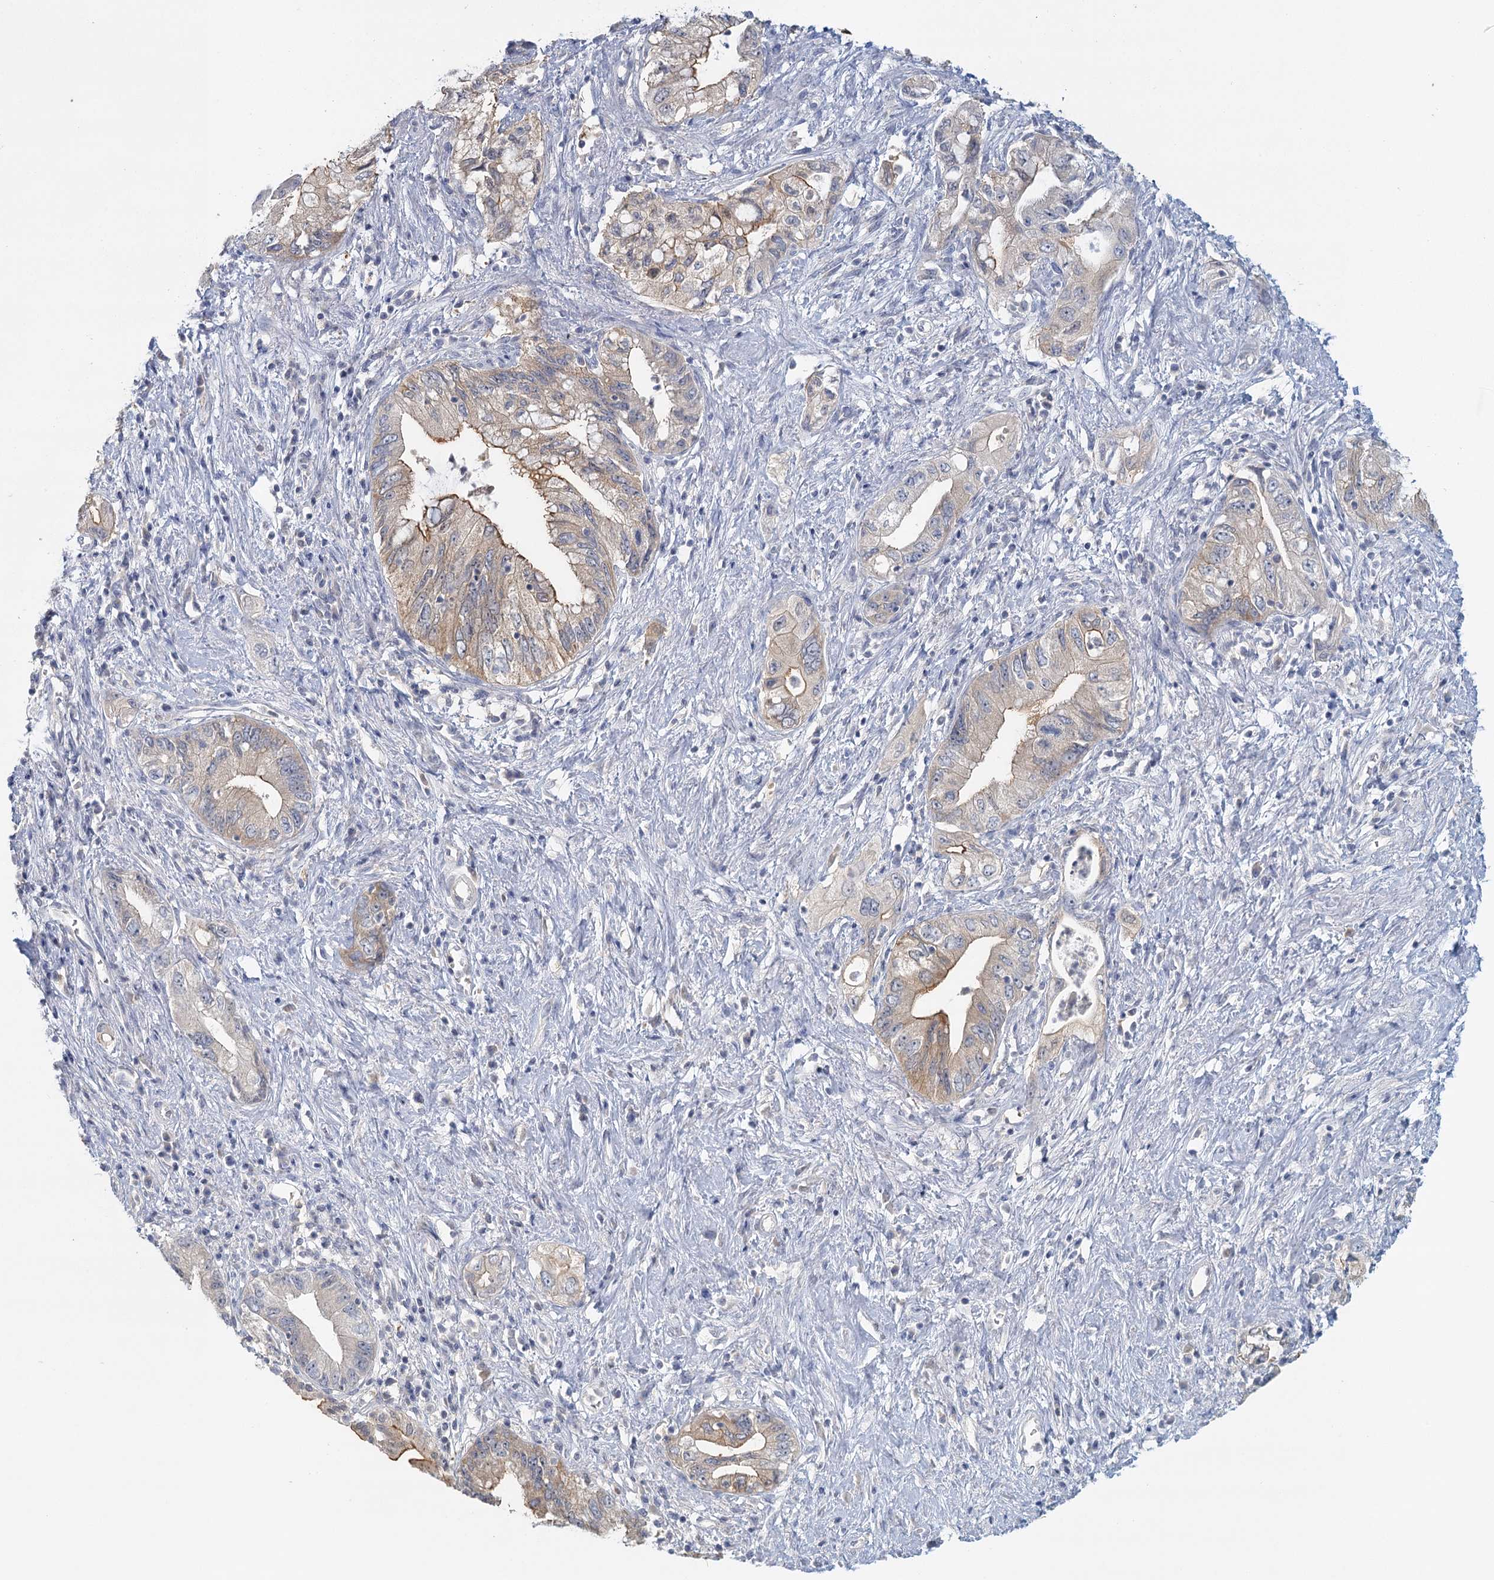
{"staining": {"intensity": "moderate", "quantity": "25%-75%", "location": "cytoplasmic/membranous"}, "tissue": "pancreatic cancer", "cell_type": "Tumor cells", "image_type": "cancer", "snomed": [{"axis": "morphology", "description": "Adenocarcinoma, NOS"}, {"axis": "topography", "description": "Pancreas"}], "caption": "Human pancreatic cancer stained for a protein (brown) displays moderate cytoplasmic/membranous positive expression in approximately 25%-75% of tumor cells.", "gene": "MYO7B", "patient": {"sex": "female", "age": 73}}